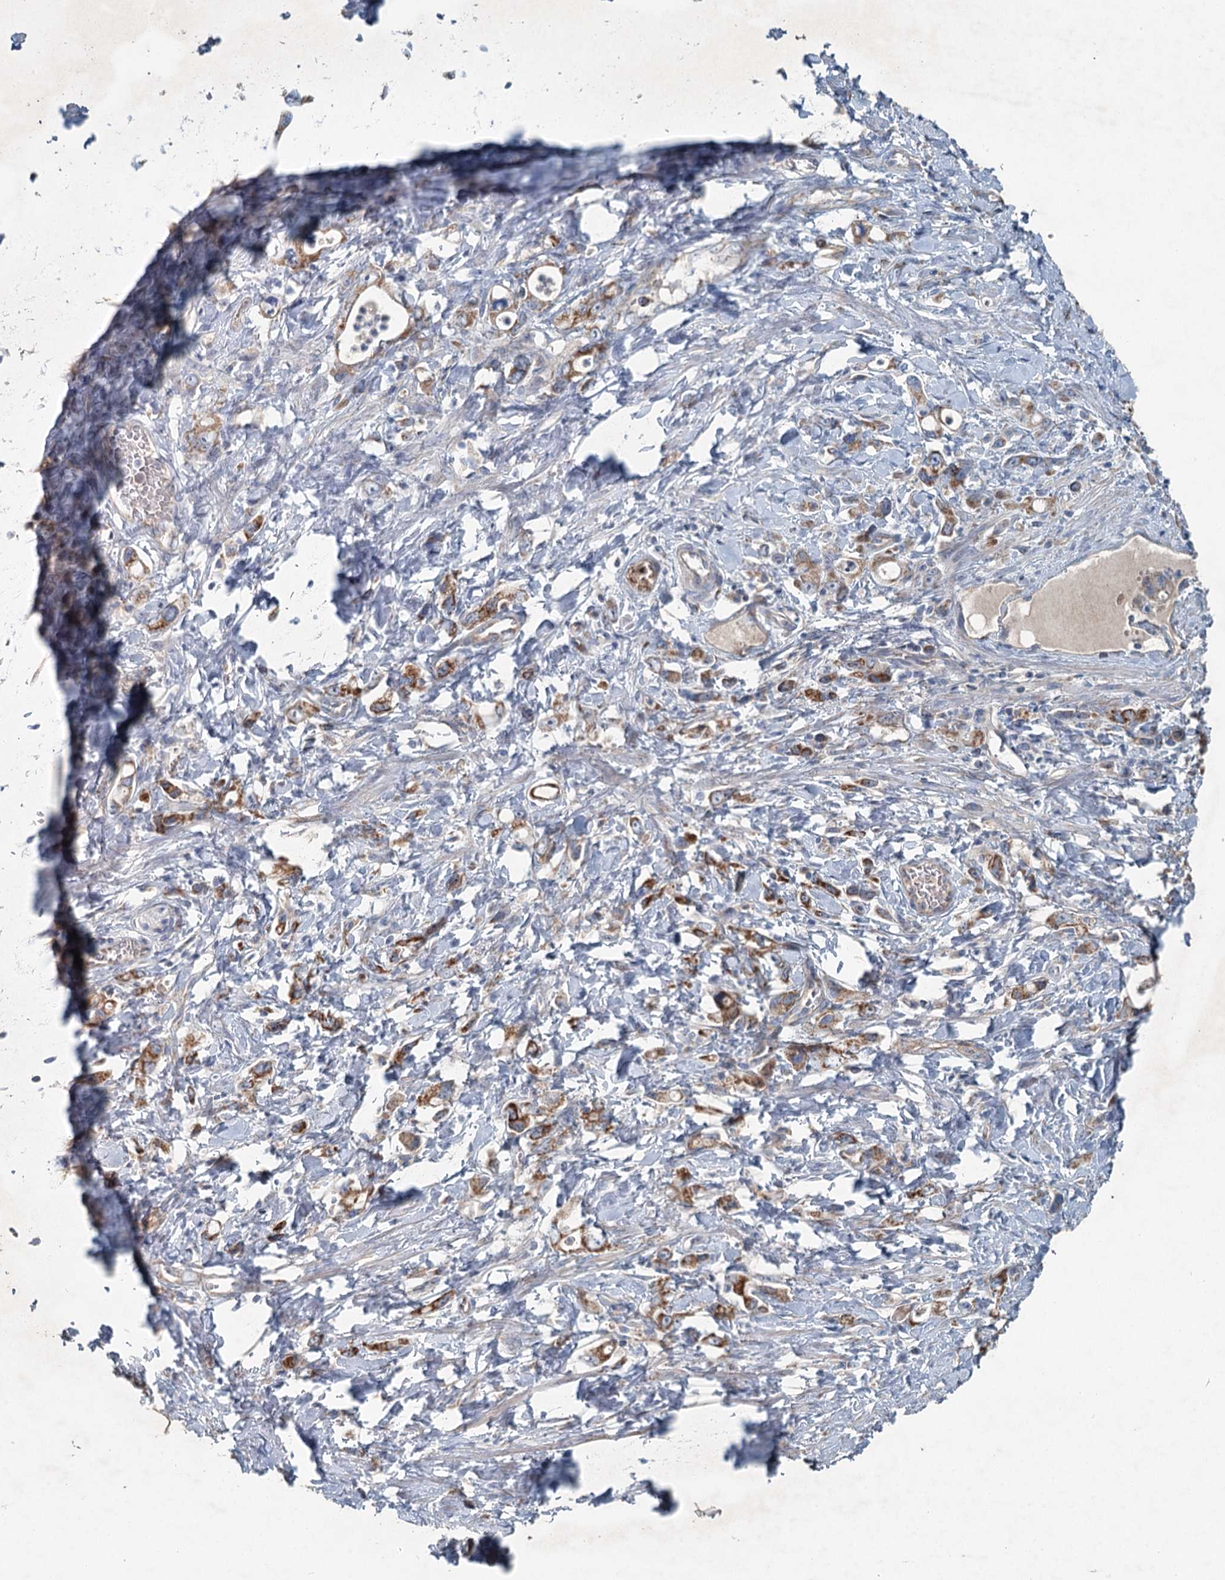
{"staining": {"intensity": "moderate", "quantity": ">75%", "location": "cytoplasmic/membranous"}, "tissue": "stomach cancer", "cell_type": "Tumor cells", "image_type": "cancer", "snomed": [{"axis": "morphology", "description": "Adenocarcinoma, NOS"}, {"axis": "topography", "description": "Stomach, lower"}], "caption": "Protein expression analysis of stomach cancer (adenocarcinoma) demonstrates moderate cytoplasmic/membranous staining in approximately >75% of tumor cells.", "gene": "CHCHD5", "patient": {"sex": "female", "age": 43}}